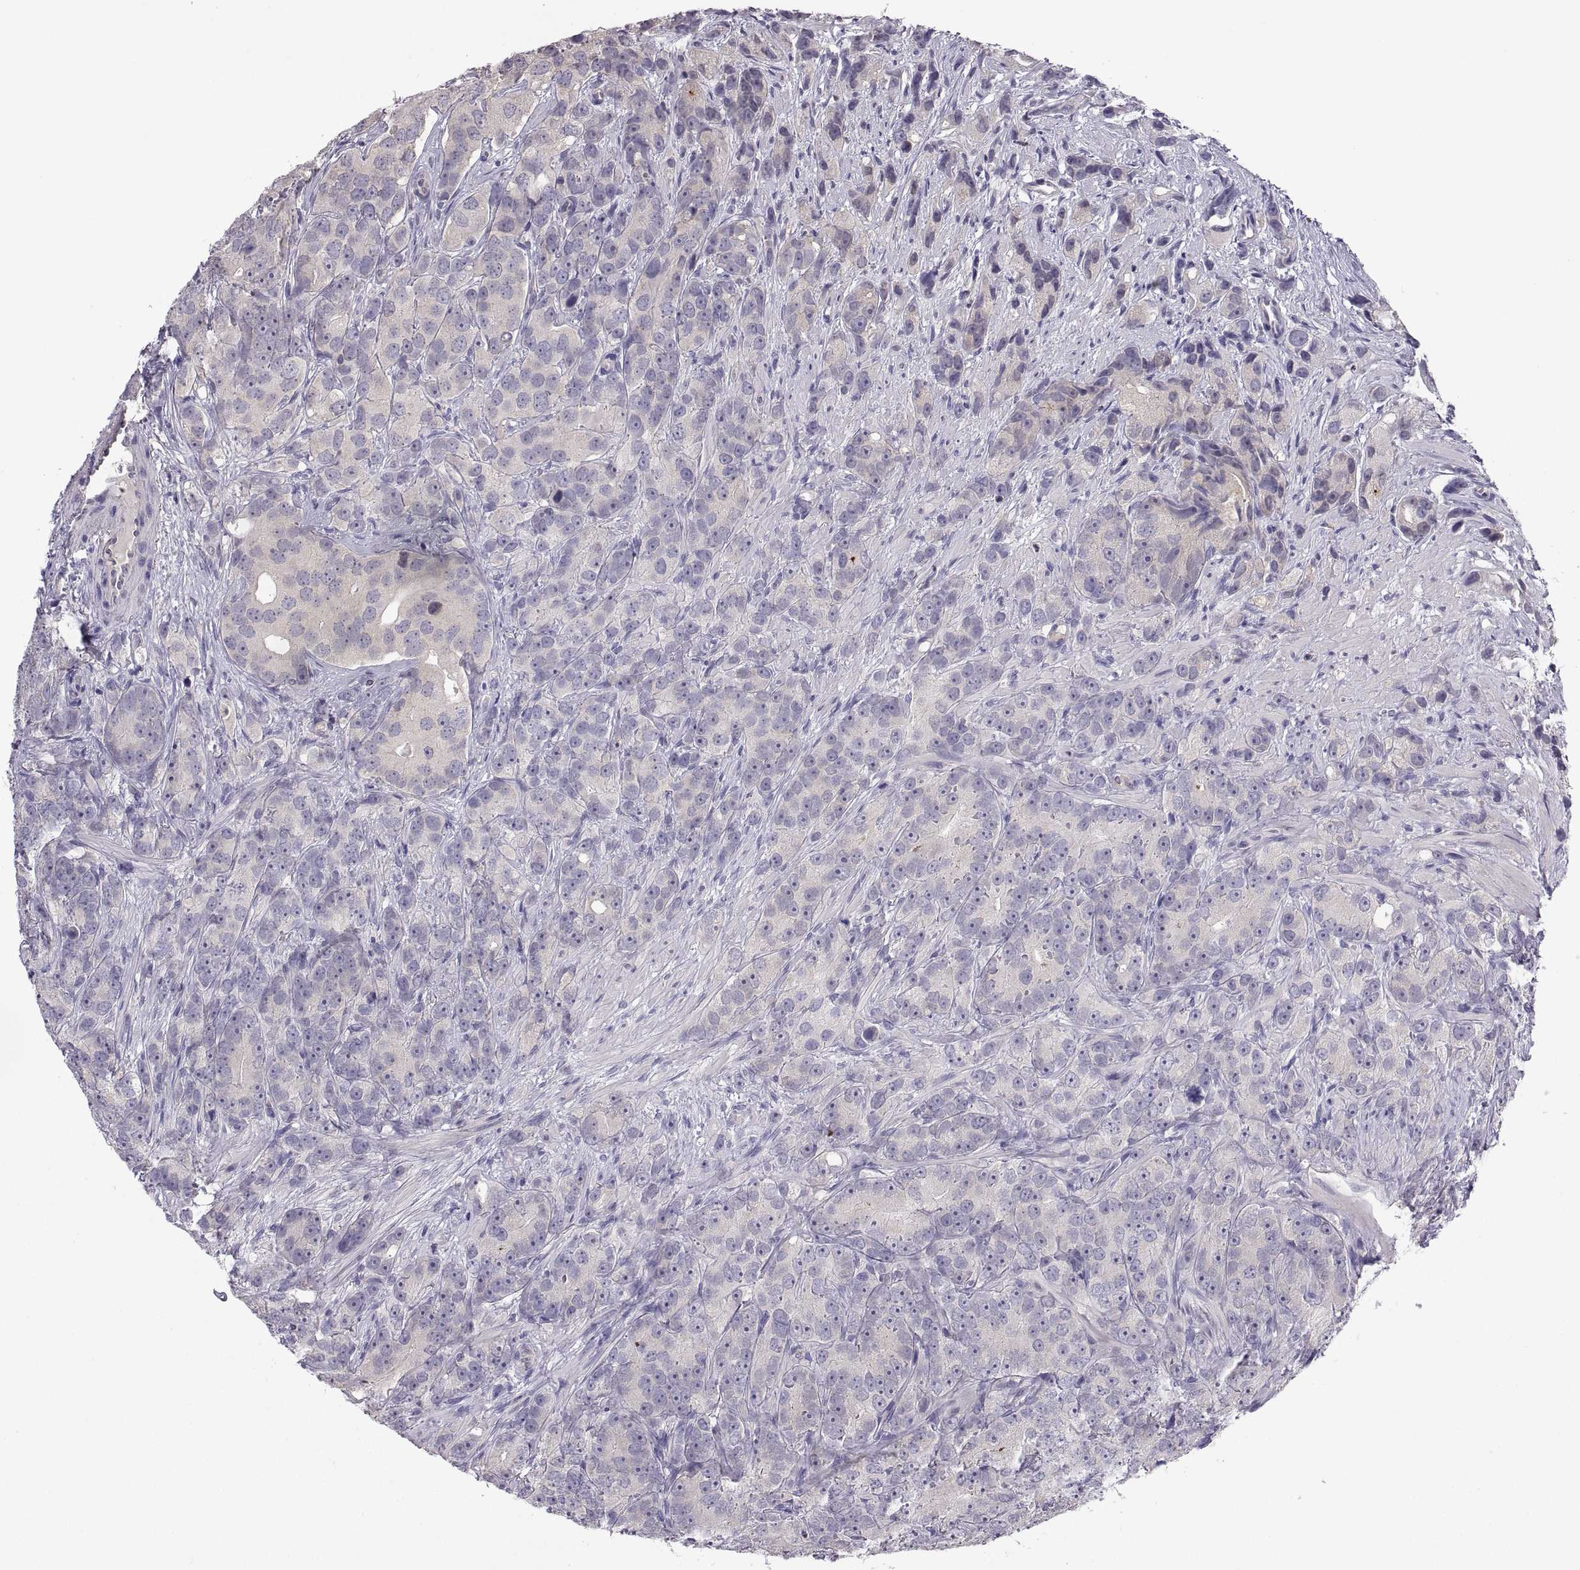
{"staining": {"intensity": "negative", "quantity": "none", "location": "none"}, "tissue": "prostate cancer", "cell_type": "Tumor cells", "image_type": "cancer", "snomed": [{"axis": "morphology", "description": "Adenocarcinoma, High grade"}, {"axis": "topography", "description": "Prostate"}], "caption": "The IHC photomicrograph has no significant expression in tumor cells of prostate cancer (adenocarcinoma (high-grade)) tissue. (DAB (3,3'-diaminobenzidine) IHC visualized using brightfield microscopy, high magnification).", "gene": "FGF9", "patient": {"sex": "male", "age": 90}}